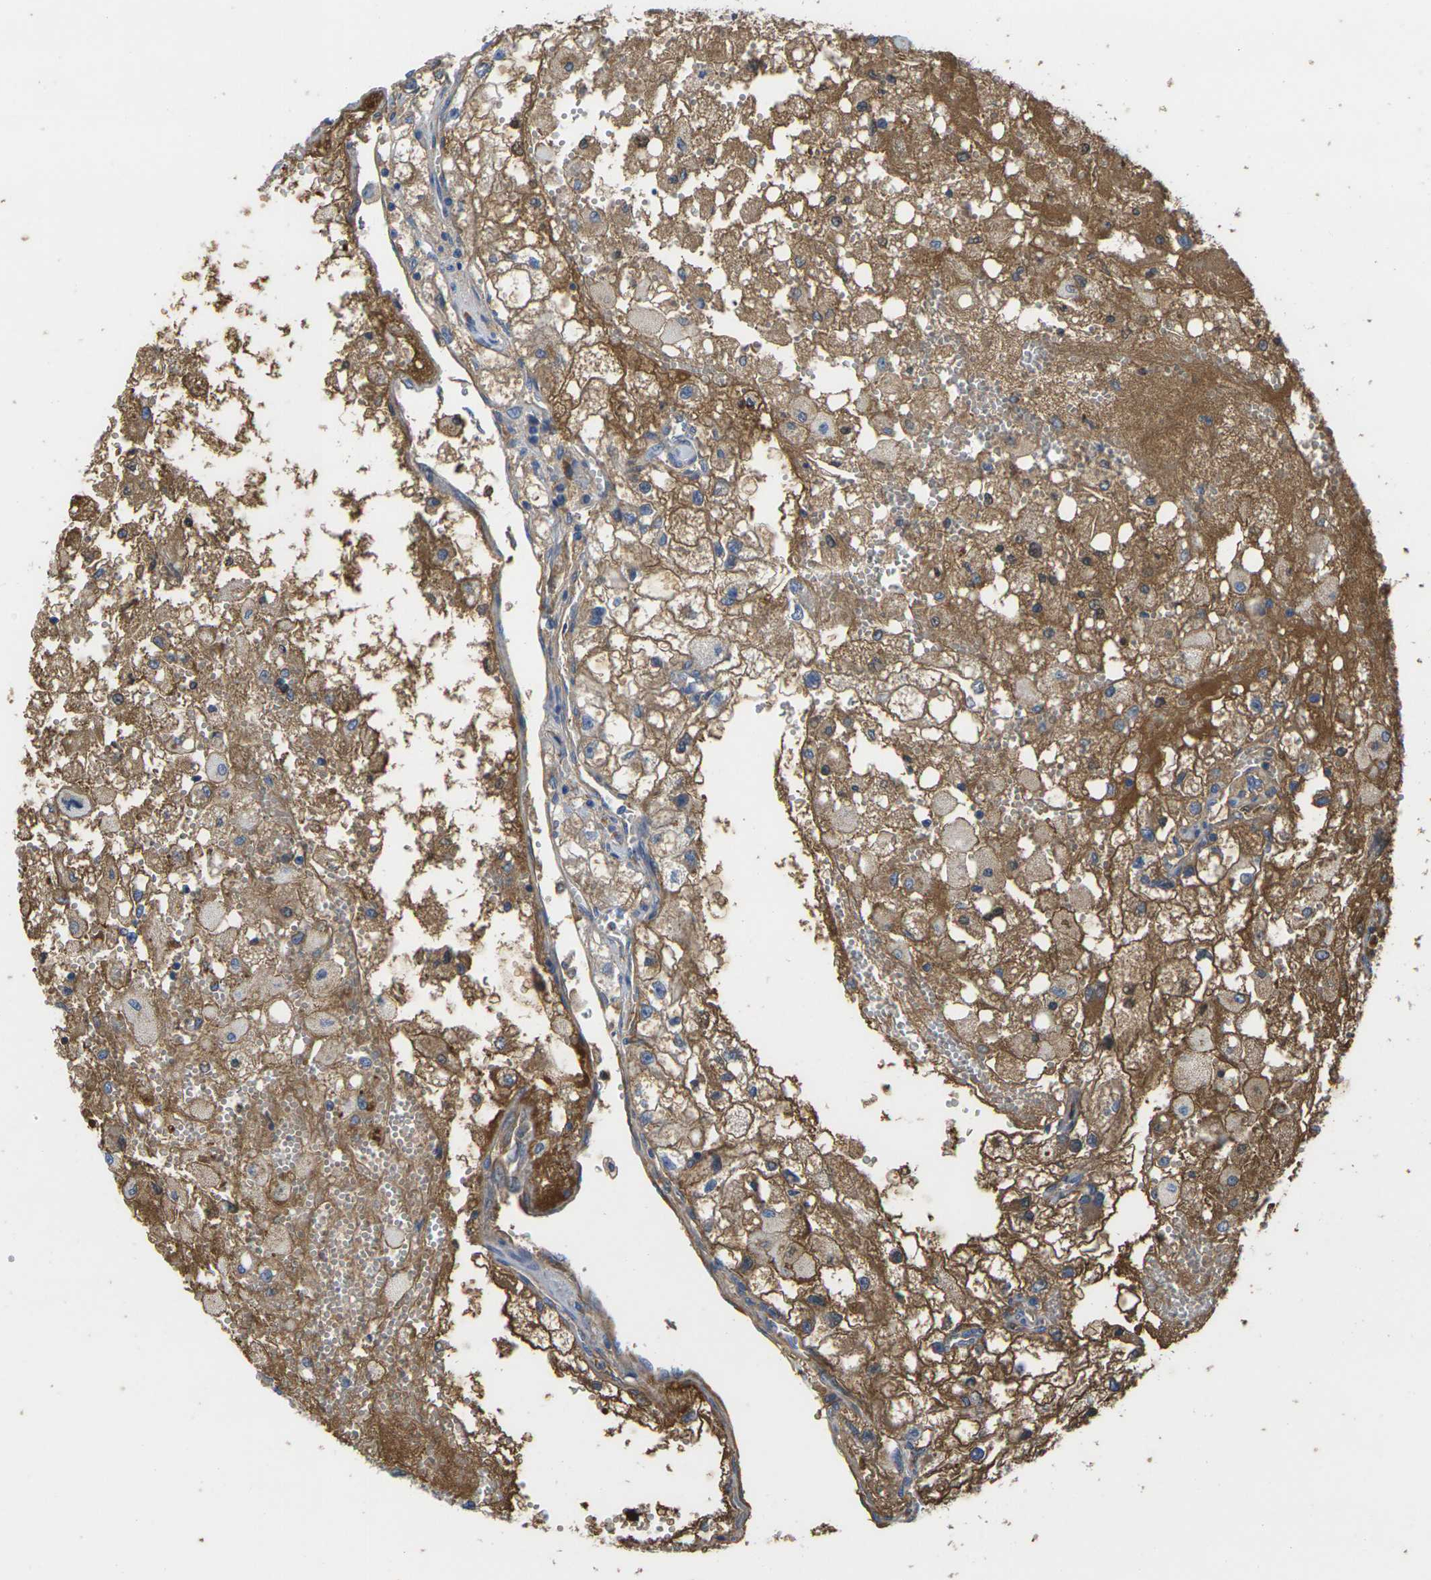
{"staining": {"intensity": "moderate", "quantity": "25%-75%", "location": "cytoplasmic/membranous"}, "tissue": "renal cancer", "cell_type": "Tumor cells", "image_type": "cancer", "snomed": [{"axis": "morphology", "description": "Adenocarcinoma, NOS"}, {"axis": "topography", "description": "Kidney"}], "caption": "An image showing moderate cytoplasmic/membranous staining in about 25%-75% of tumor cells in renal adenocarcinoma, as visualized by brown immunohistochemical staining.", "gene": "GREM2", "patient": {"sex": "female", "age": 70}}